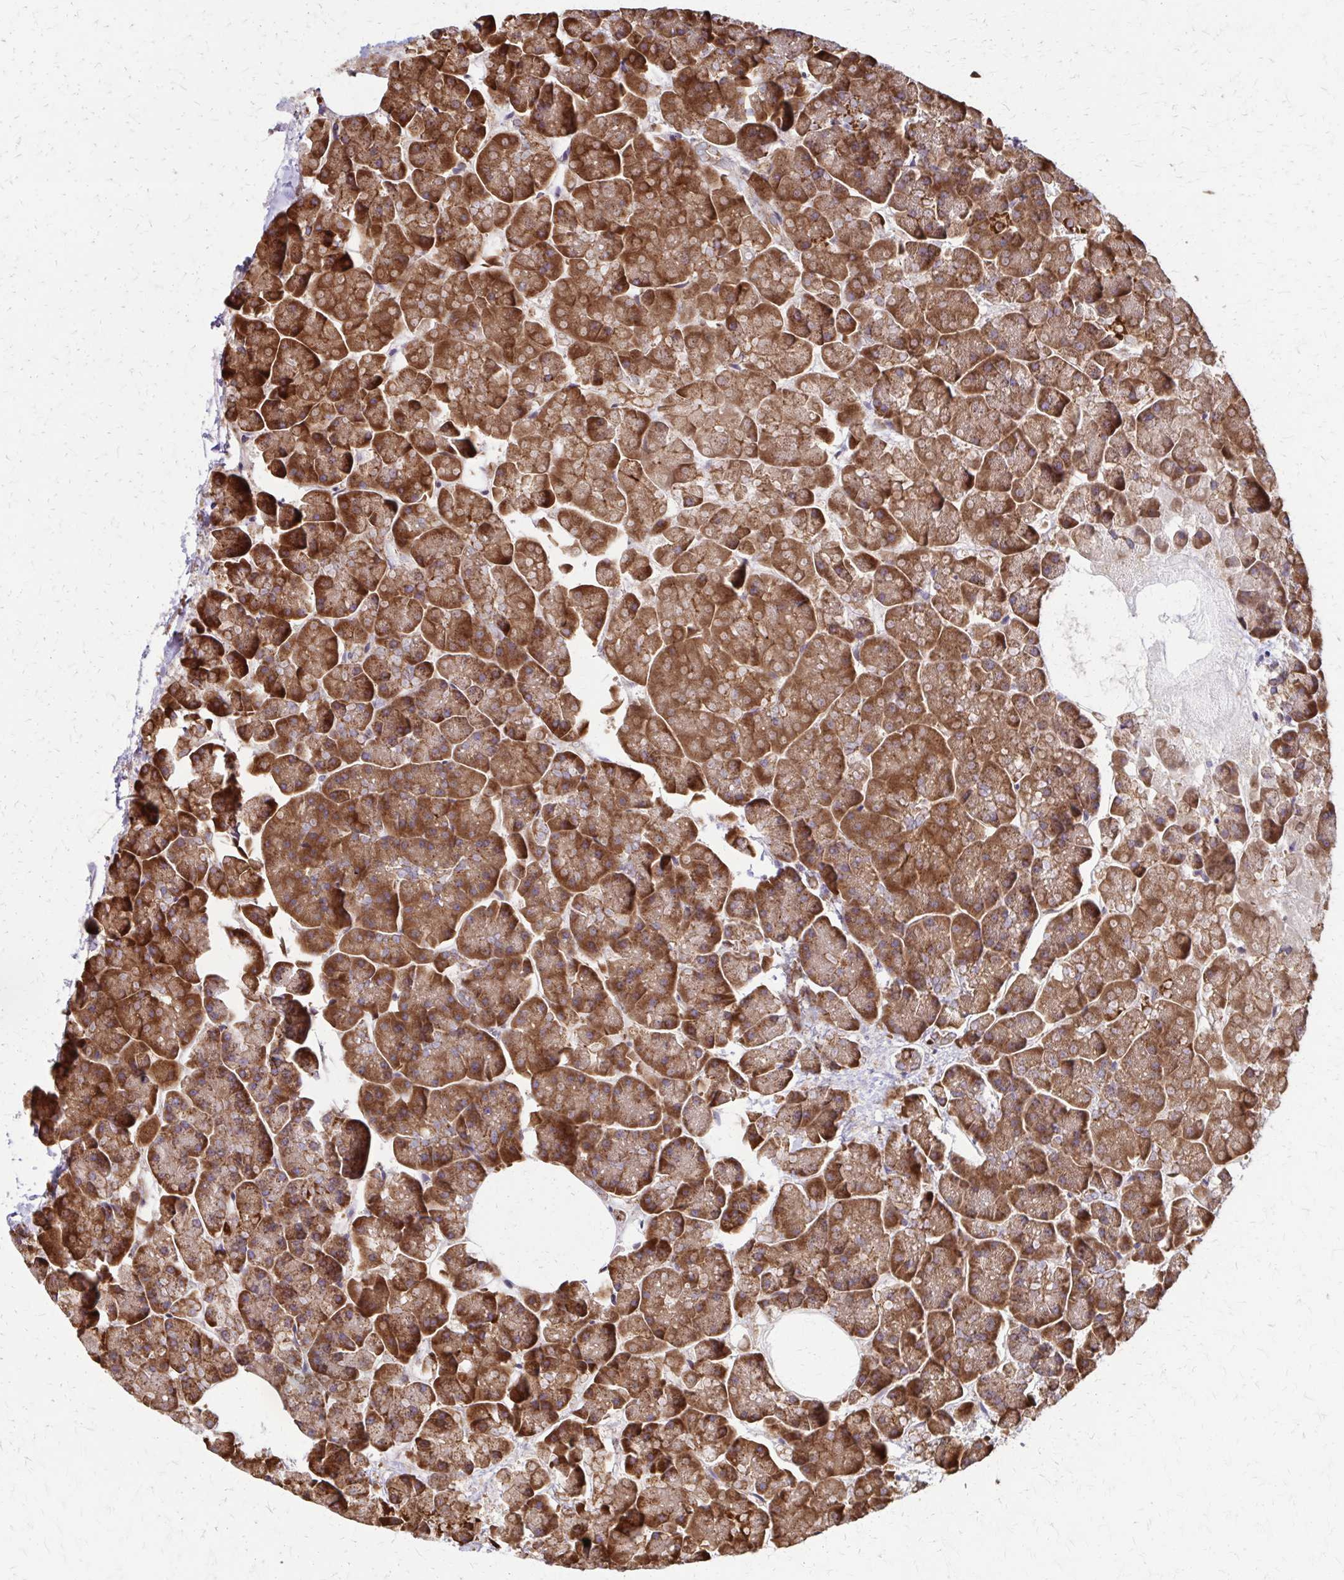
{"staining": {"intensity": "strong", "quantity": ">75%", "location": "cytoplasmic/membranous"}, "tissue": "pancreas", "cell_type": "Exocrine glandular cells", "image_type": "normal", "snomed": [{"axis": "morphology", "description": "Normal tissue, NOS"}, {"axis": "topography", "description": "Pancreas"}, {"axis": "topography", "description": "Peripheral nerve tissue"}], "caption": "A brown stain highlights strong cytoplasmic/membranous staining of a protein in exocrine glandular cells of normal pancreas. Using DAB (brown) and hematoxylin (blue) stains, captured at high magnification using brightfield microscopy.", "gene": "EEF2", "patient": {"sex": "male", "age": 54}}